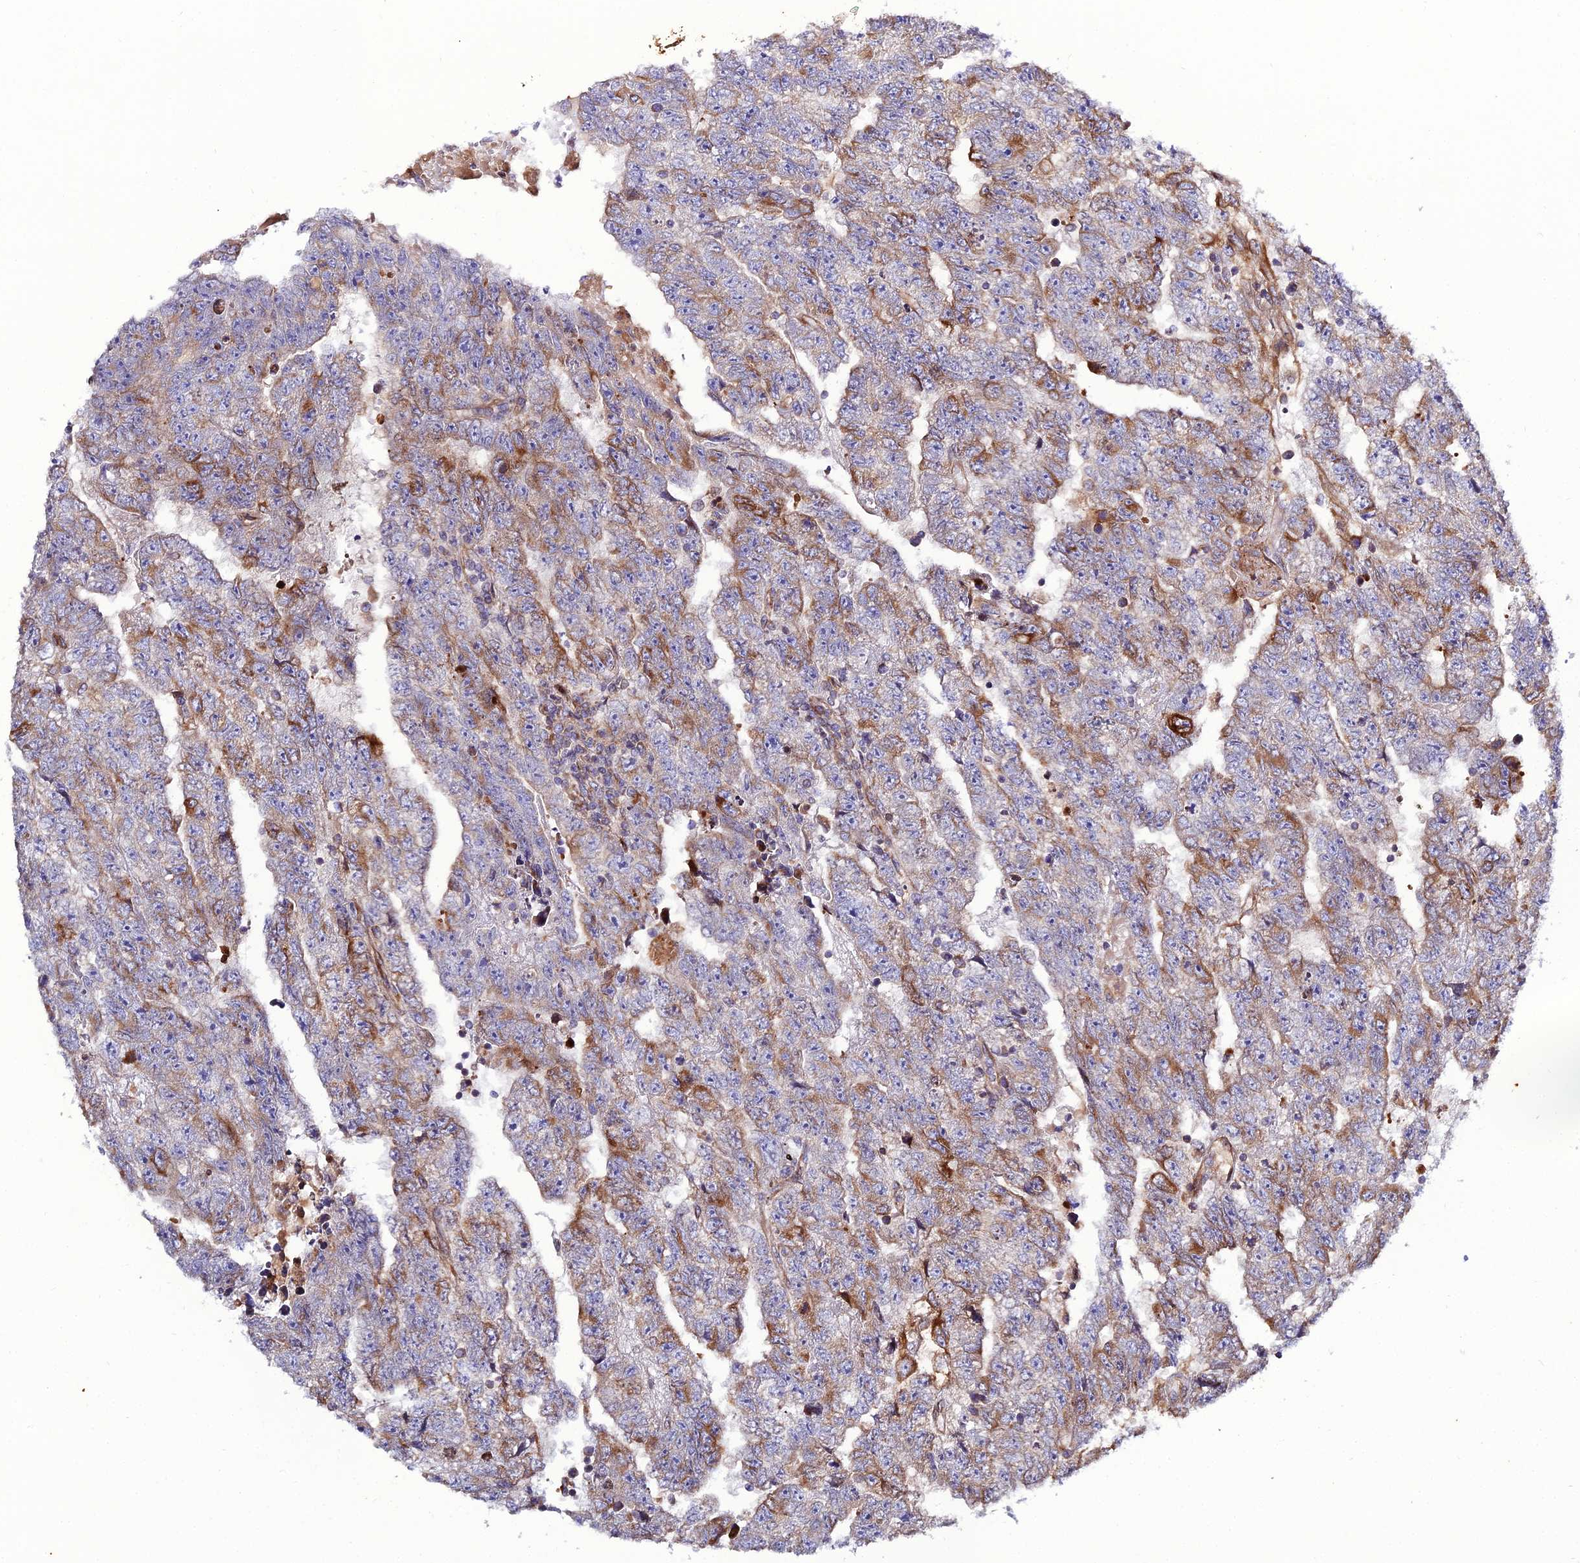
{"staining": {"intensity": "moderate", "quantity": "<25%", "location": "cytoplasmic/membranous"}, "tissue": "testis cancer", "cell_type": "Tumor cells", "image_type": "cancer", "snomed": [{"axis": "morphology", "description": "Carcinoma, Embryonal, NOS"}, {"axis": "topography", "description": "Testis"}], "caption": "Brown immunohistochemical staining in human testis cancer displays moderate cytoplasmic/membranous expression in about <25% of tumor cells.", "gene": "ARL6IP1", "patient": {"sex": "male", "age": 25}}